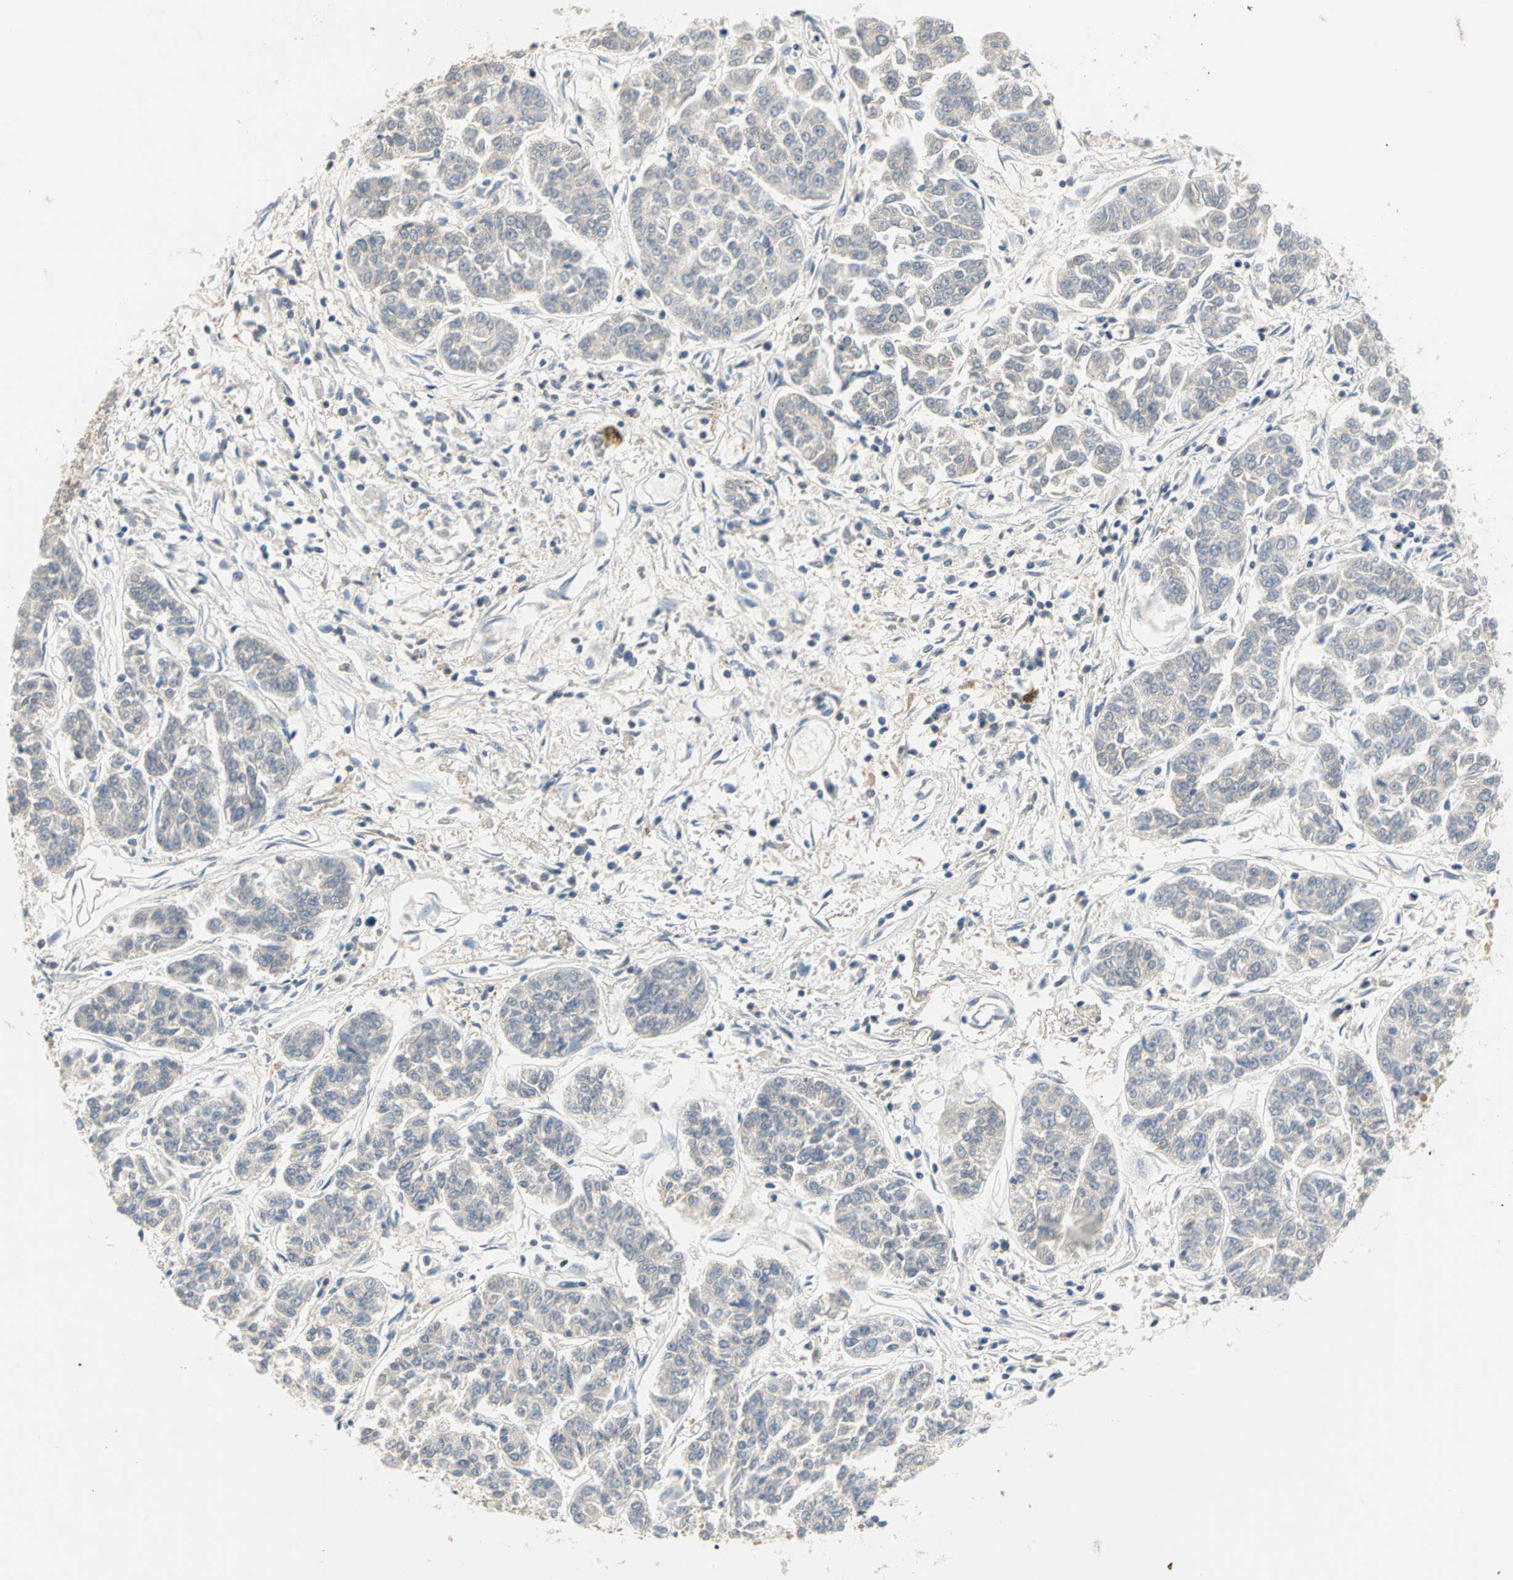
{"staining": {"intensity": "weak", "quantity": "25%-75%", "location": "cytoplasmic/membranous"}, "tissue": "lung cancer", "cell_type": "Tumor cells", "image_type": "cancer", "snomed": [{"axis": "morphology", "description": "Adenocarcinoma, NOS"}, {"axis": "topography", "description": "Lung"}], "caption": "This micrograph exhibits immunohistochemistry (IHC) staining of human lung adenocarcinoma, with low weak cytoplasmic/membranous positivity in approximately 25%-75% of tumor cells.", "gene": "MPI", "patient": {"sex": "male", "age": 84}}